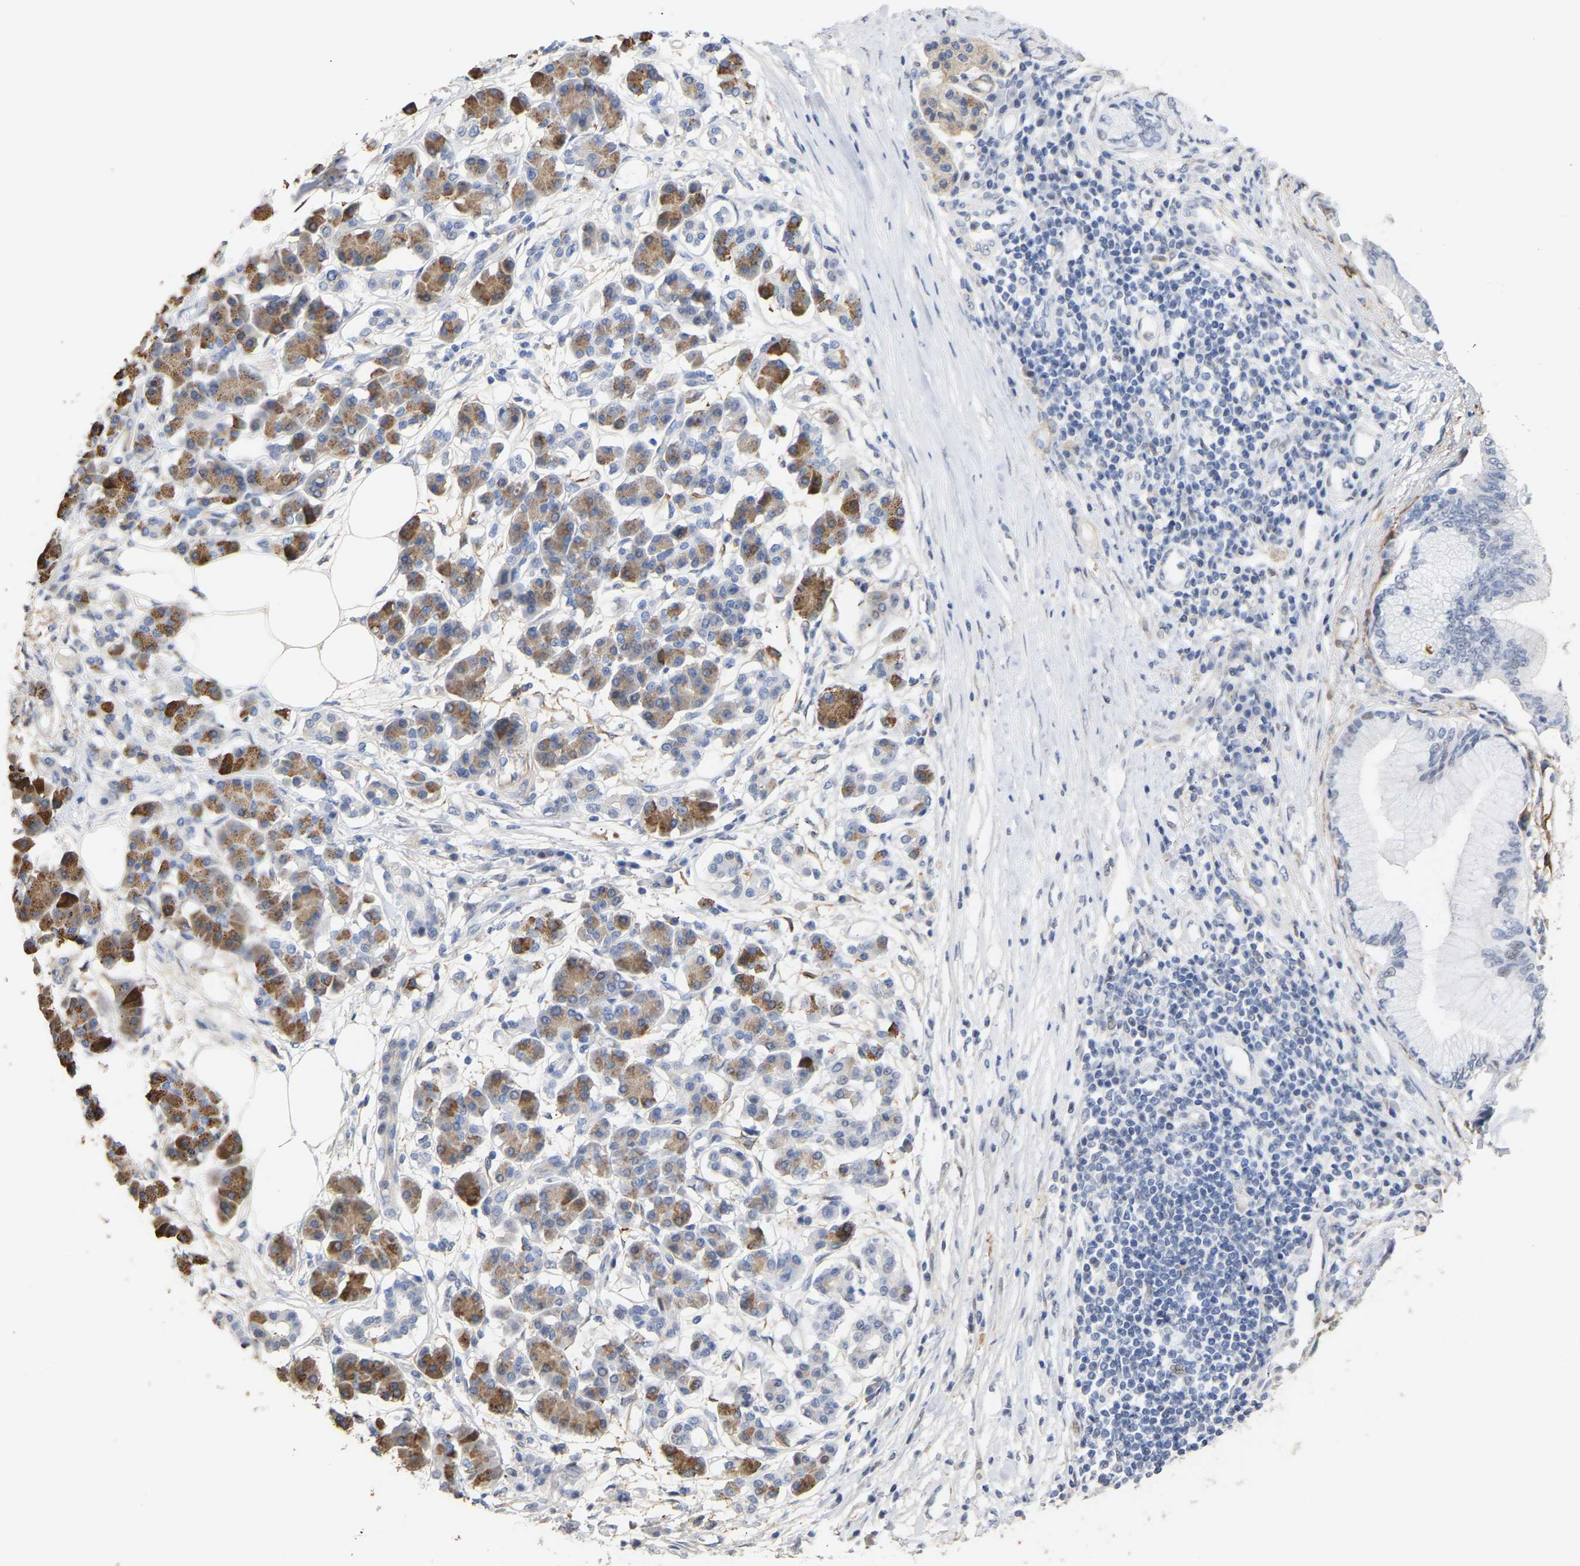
{"staining": {"intensity": "negative", "quantity": "none", "location": "none"}, "tissue": "pancreatic cancer", "cell_type": "Tumor cells", "image_type": "cancer", "snomed": [{"axis": "morphology", "description": "Adenocarcinoma, NOS"}, {"axis": "topography", "description": "Pancreas"}], "caption": "Immunohistochemical staining of adenocarcinoma (pancreatic) shows no significant positivity in tumor cells.", "gene": "AMPH", "patient": {"sex": "male", "age": 77}}